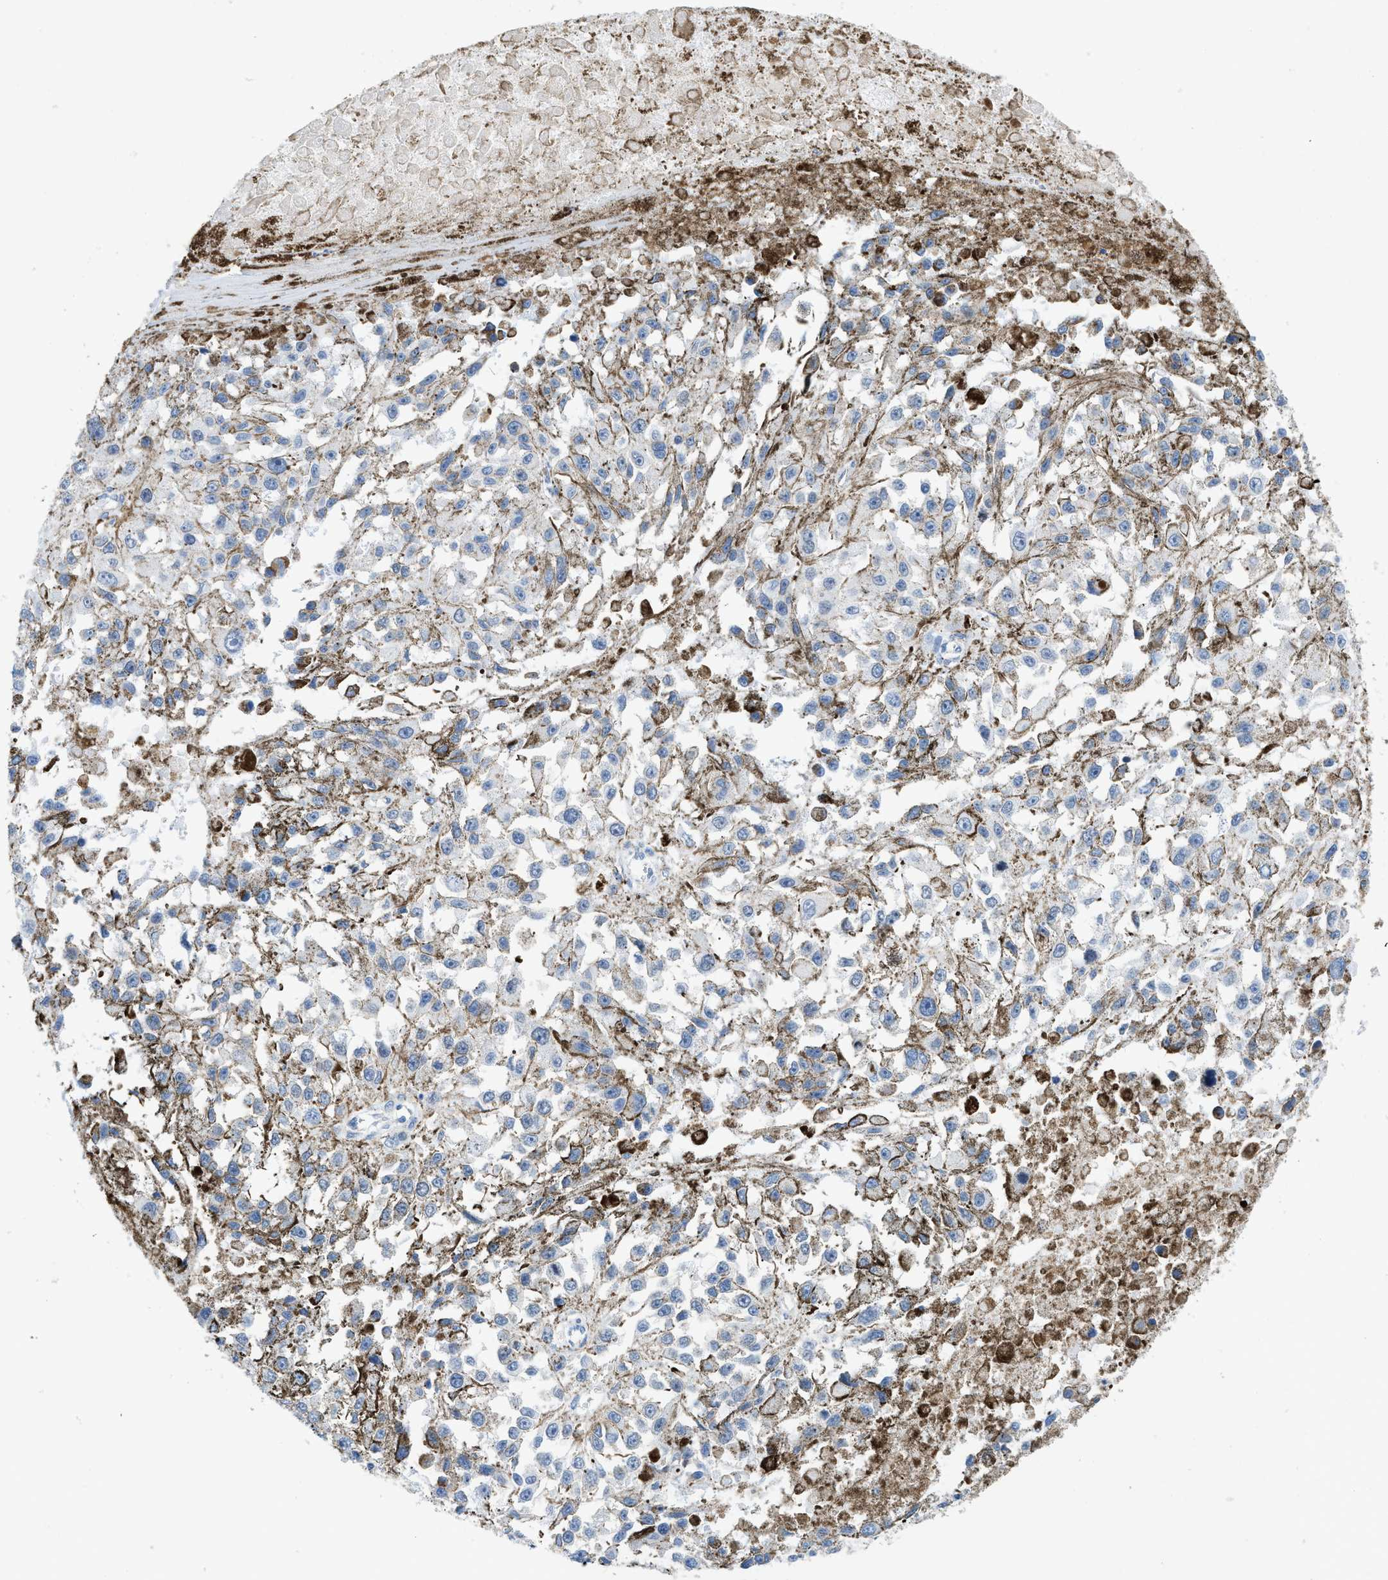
{"staining": {"intensity": "negative", "quantity": "none", "location": "none"}, "tissue": "melanoma", "cell_type": "Tumor cells", "image_type": "cancer", "snomed": [{"axis": "morphology", "description": "Malignant melanoma, Metastatic site"}, {"axis": "topography", "description": "Lymph node"}], "caption": "Immunohistochemical staining of human melanoma demonstrates no significant positivity in tumor cells.", "gene": "FDCSP", "patient": {"sex": "male", "age": 59}}